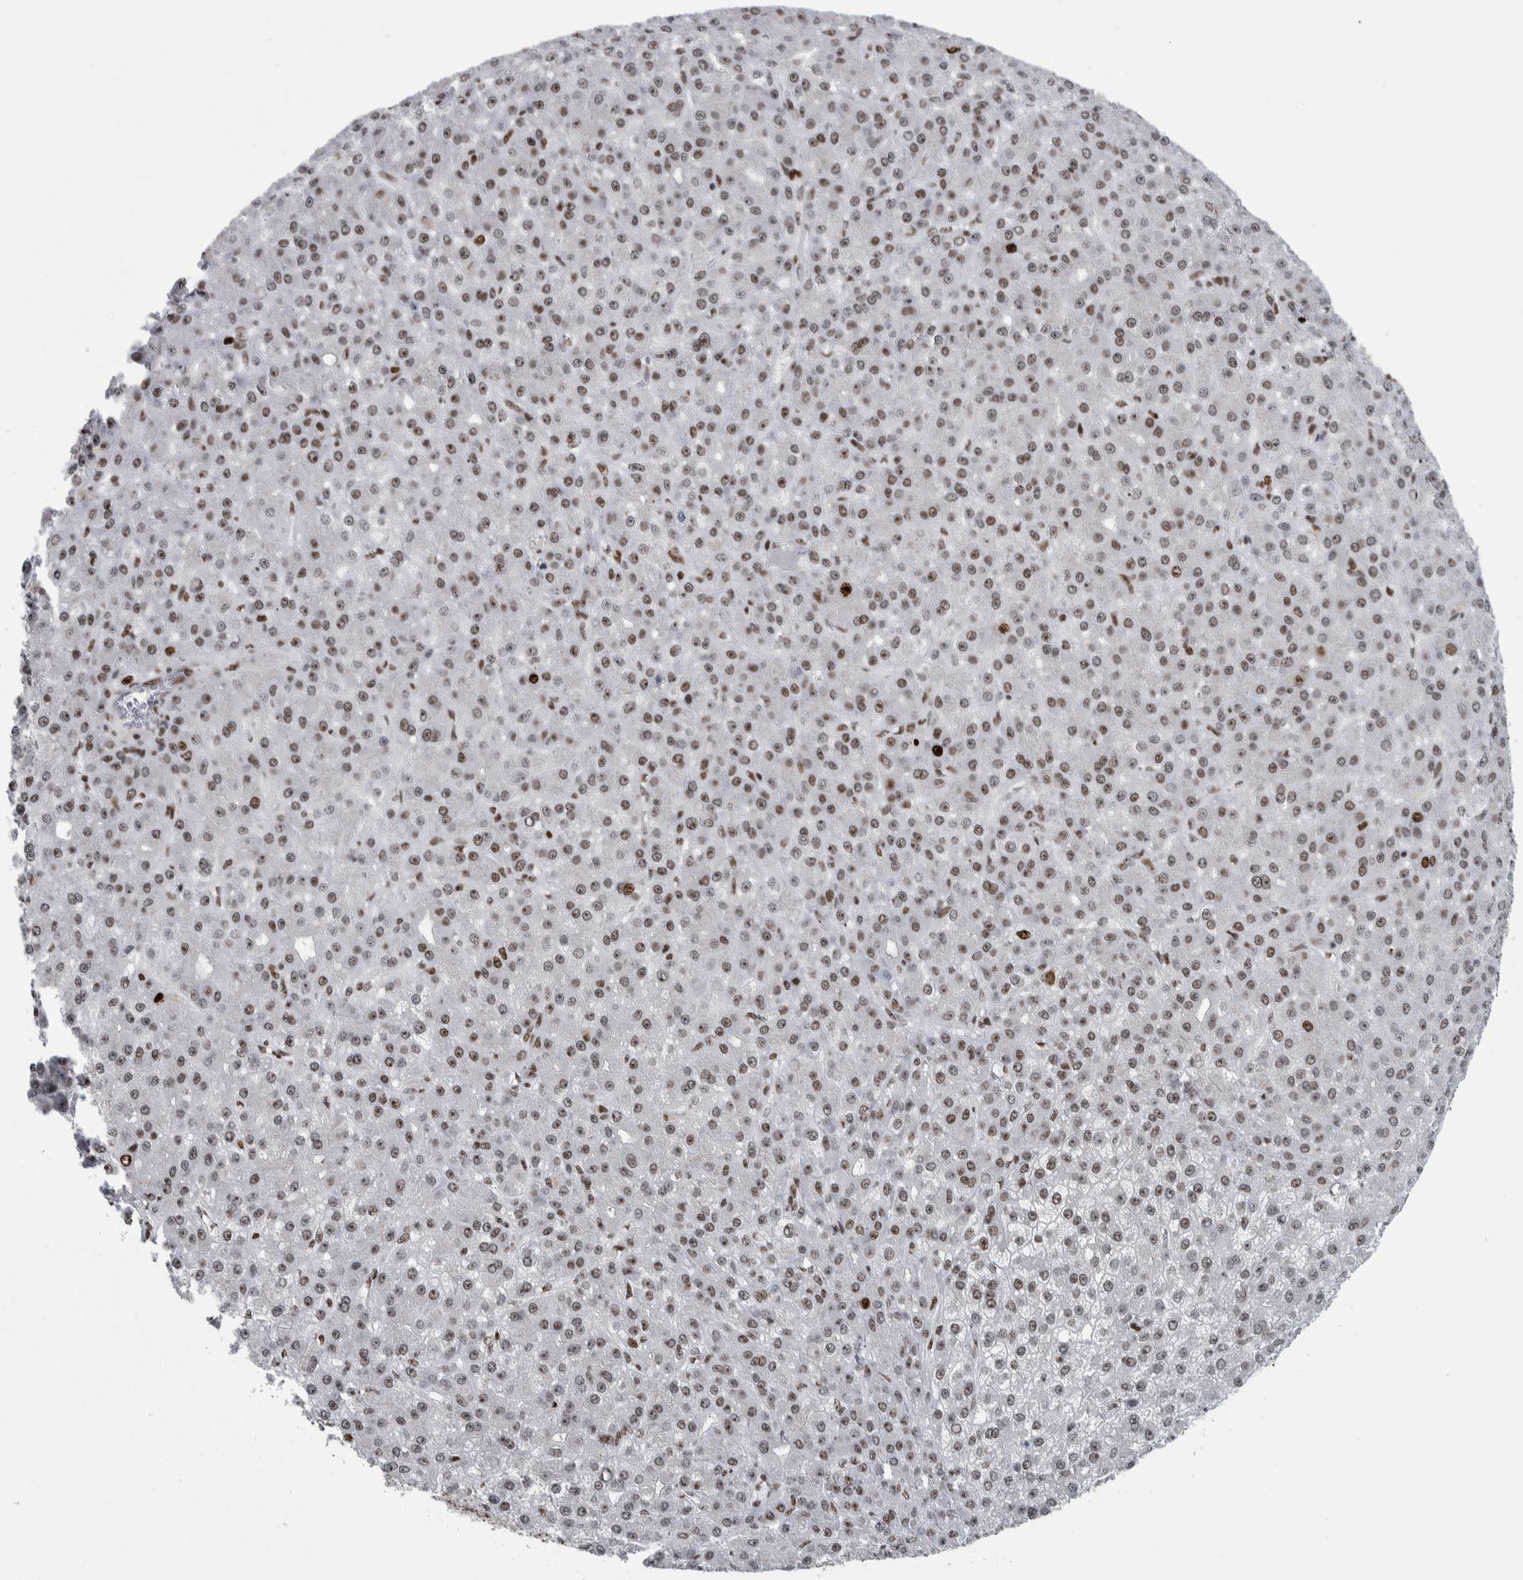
{"staining": {"intensity": "weak", "quantity": ">75%", "location": "nuclear"}, "tissue": "liver cancer", "cell_type": "Tumor cells", "image_type": "cancer", "snomed": [{"axis": "morphology", "description": "Carcinoma, Hepatocellular, NOS"}, {"axis": "topography", "description": "Liver"}], "caption": "Tumor cells exhibit low levels of weak nuclear positivity in about >75% of cells in human hepatocellular carcinoma (liver).", "gene": "TOP2B", "patient": {"sex": "male", "age": 67}}